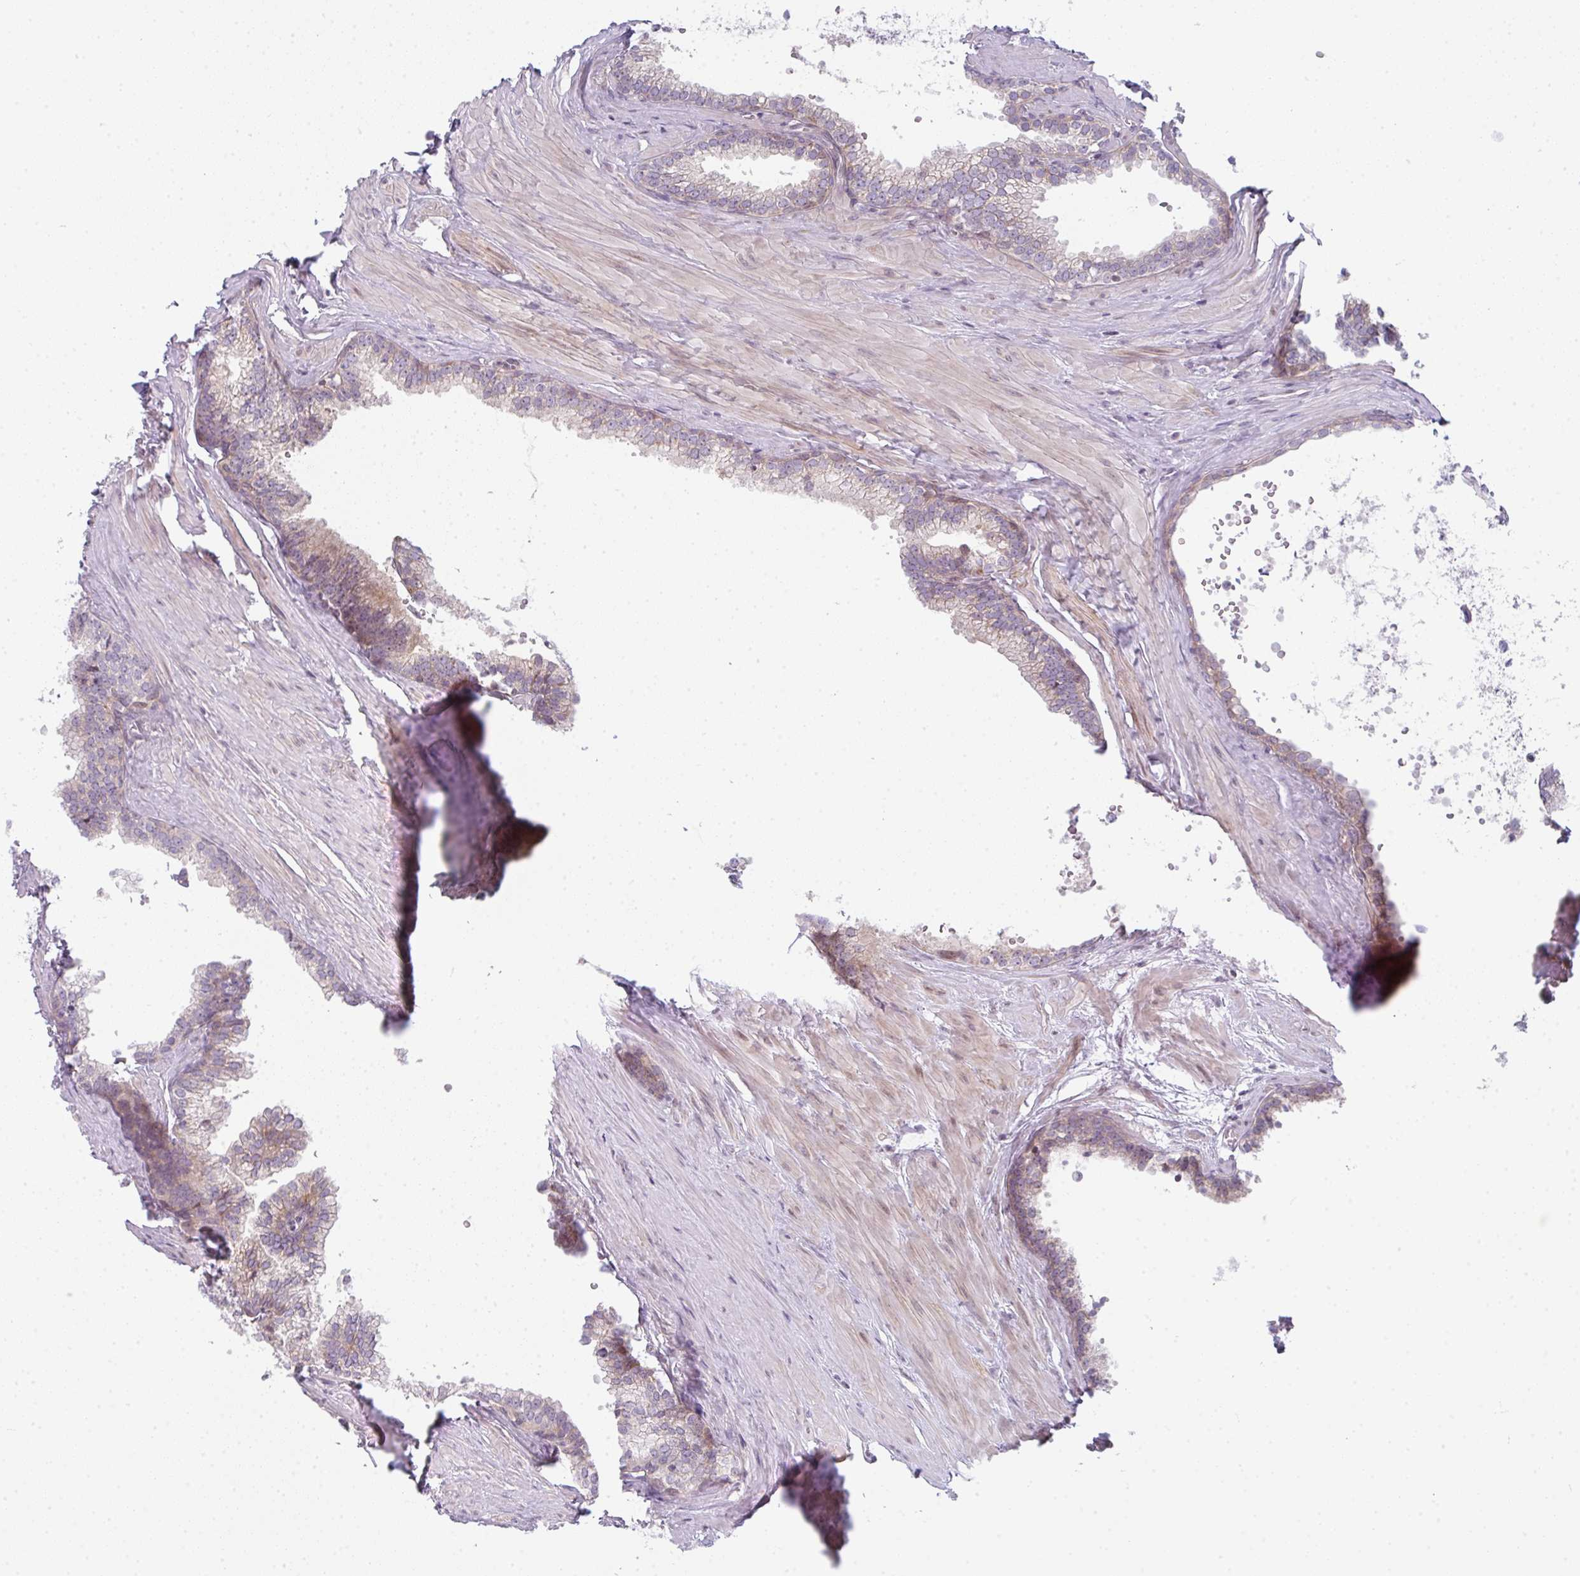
{"staining": {"intensity": "weak", "quantity": ">75%", "location": "cytoplasmic/membranous"}, "tissue": "prostate", "cell_type": "Glandular cells", "image_type": "normal", "snomed": [{"axis": "morphology", "description": "Normal tissue, NOS"}, {"axis": "topography", "description": "Prostate"}, {"axis": "topography", "description": "Peripheral nerve tissue"}], "caption": "IHC staining of benign prostate, which shows low levels of weak cytoplasmic/membranous staining in approximately >75% of glandular cells indicating weak cytoplasmic/membranous protein positivity. The staining was performed using DAB (3,3'-diaminobenzidine) (brown) for protein detection and nuclei were counterstained in hematoxylin (blue).", "gene": "TMEM237", "patient": {"sex": "male", "age": 55}}